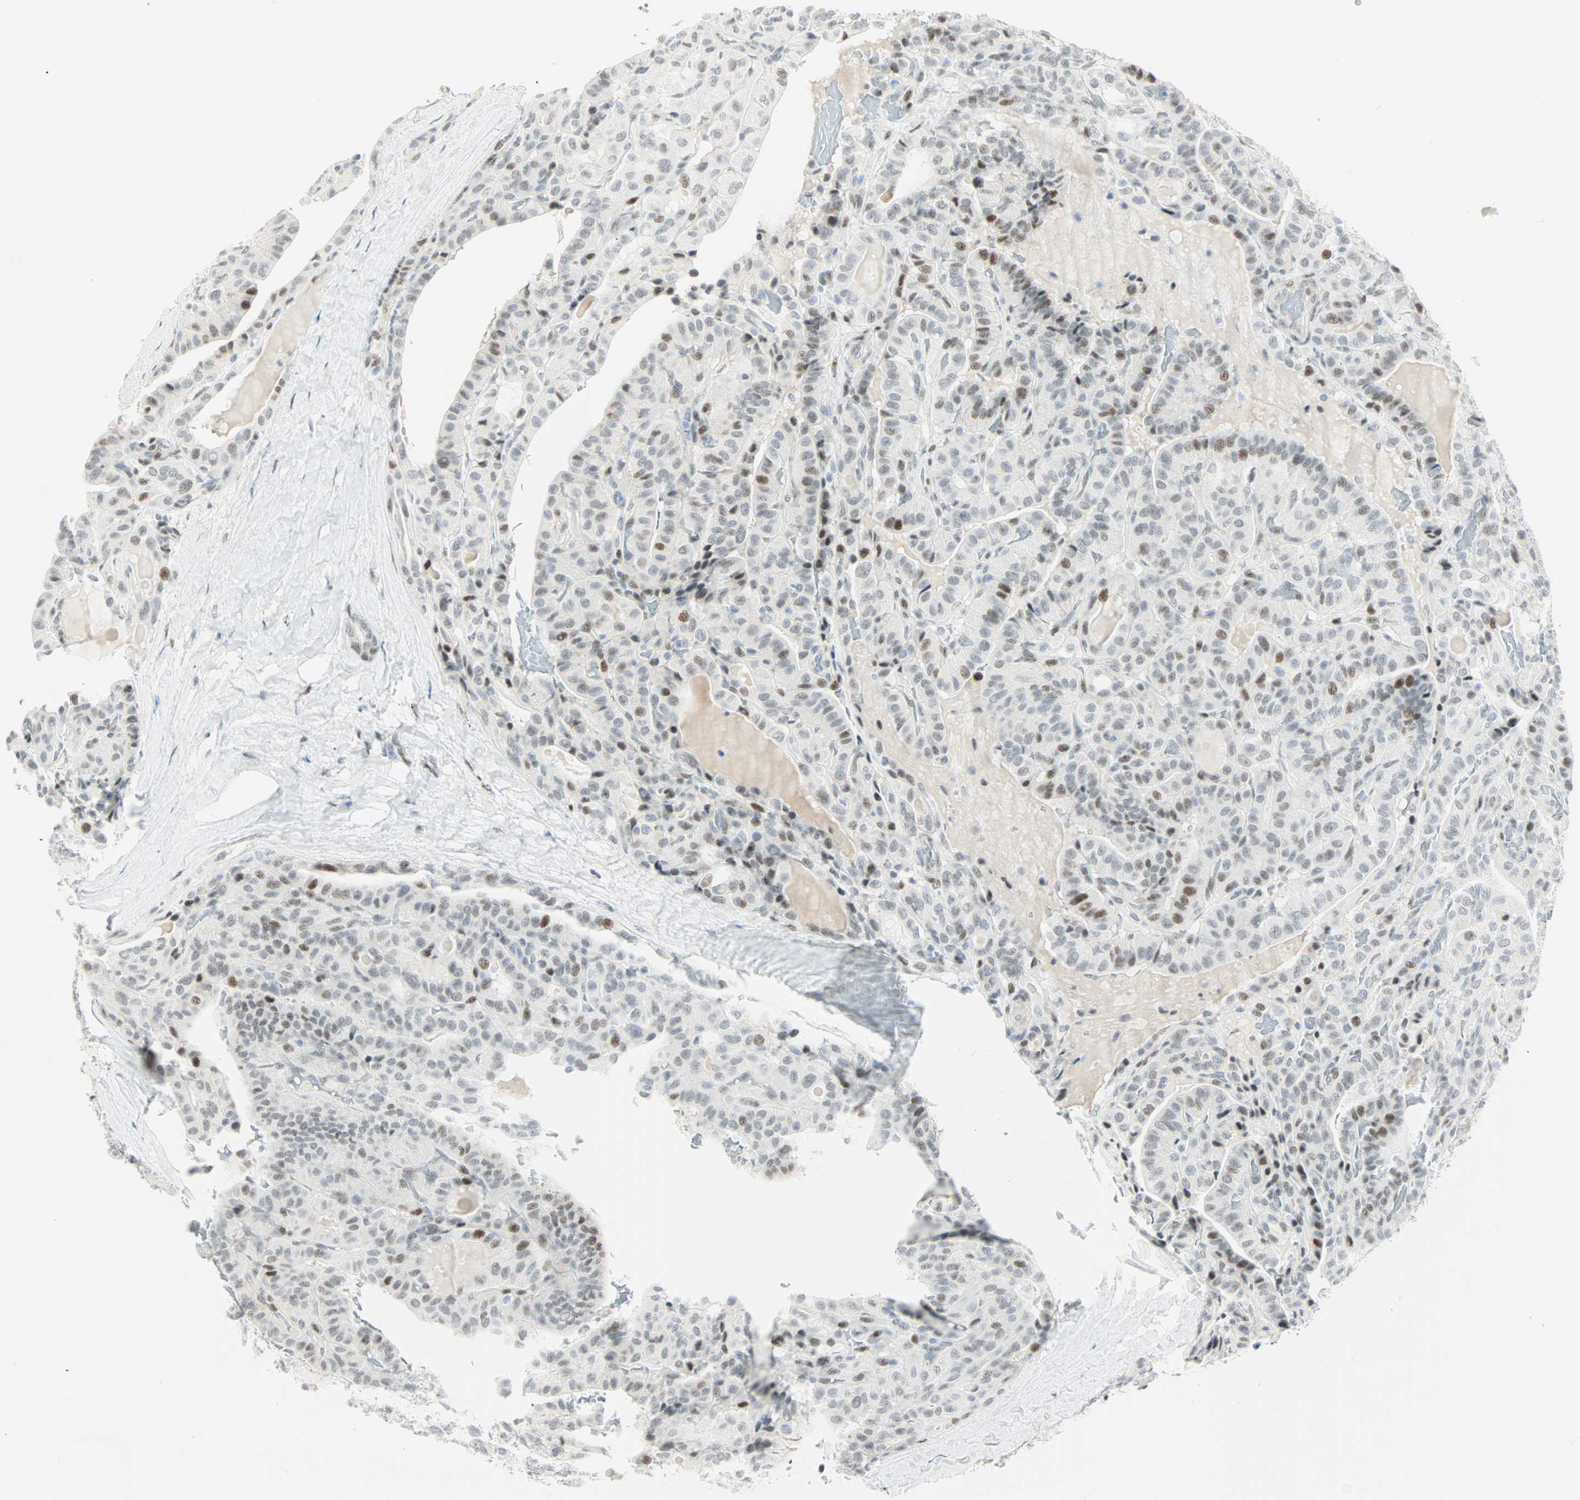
{"staining": {"intensity": "moderate", "quantity": "<25%", "location": "nuclear"}, "tissue": "thyroid cancer", "cell_type": "Tumor cells", "image_type": "cancer", "snomed": [{"axis": "morphology", "description": "Papillary adenocarcinoma, NOS"}, {"axis": "topography", "description": "Thyroid gland"}], "caption": "An immunohistochemistry histopathology image of neoplastic tissue is shown. Protein staining in brown labels moderate nuclear positivity in thyroid papillary adenocarcinoma within tumor cells.", "gene": "PKNOX1", "patient": {"sex": "male", "age": 77}}